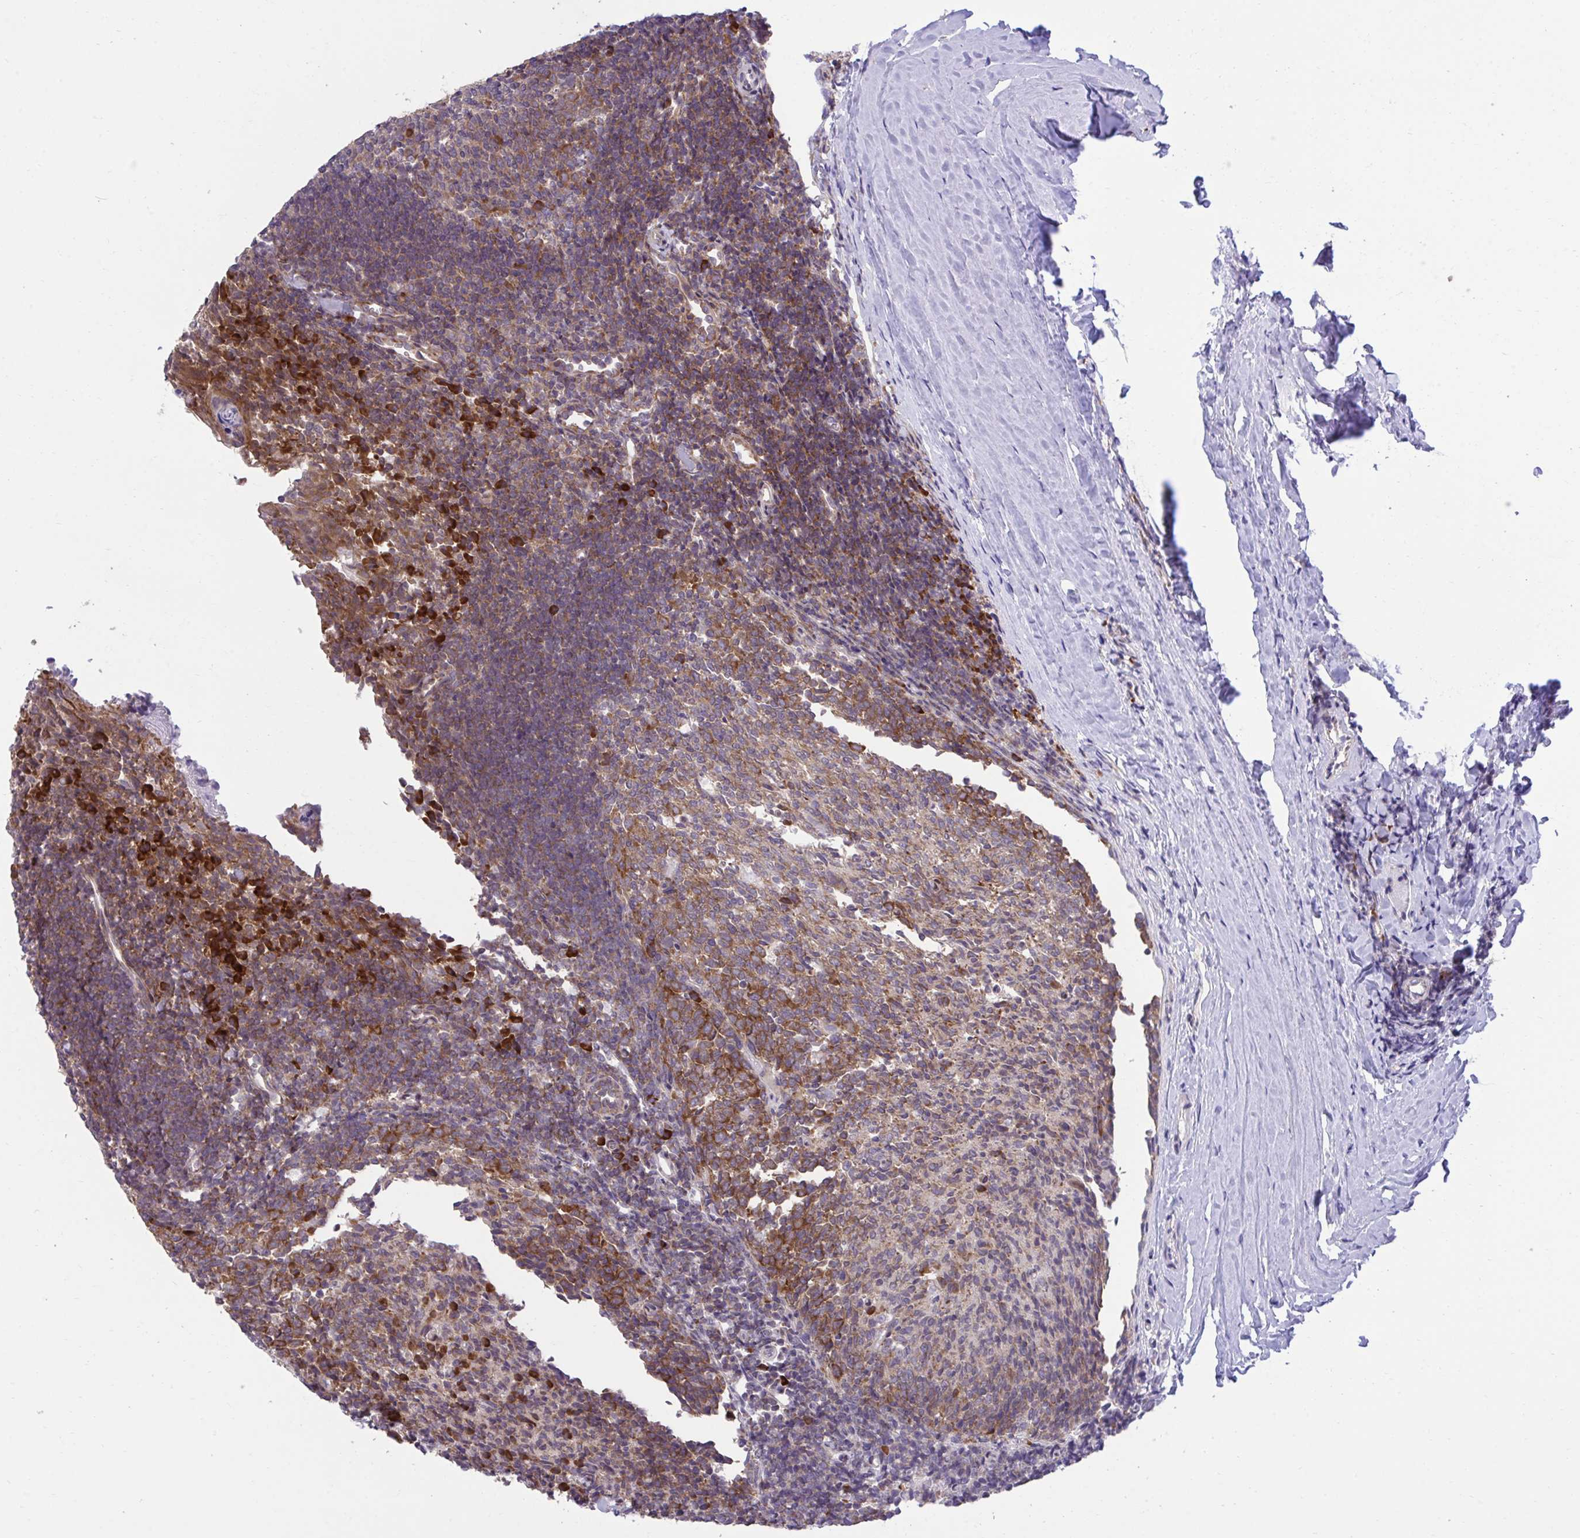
{"staining": {"intensity": "strong", "quantity": "25%-75%", "location": "cytoplasmic/membranous"}, "tissue": "tonsil", "cell_type": "Germinal center cells", "image_type": "normal", "snomed": [{"axis": "morphology", "description": "Normal tissue, NOS"}, {"axis": "topography", "description": "Tonsil"}], "caption": "Immunohistochemistry histopathology image of benign tonsil: tonsil stained using immunohistochemistry (IHC) displays high levels of strong protein expression localized specifically in the cytoplasmic/membranous of germinal center cells, appearing as a cytoplasmic/membranous brown color.", "gene": "RPS15", "patient": {"sex": "female", "age": 10}}